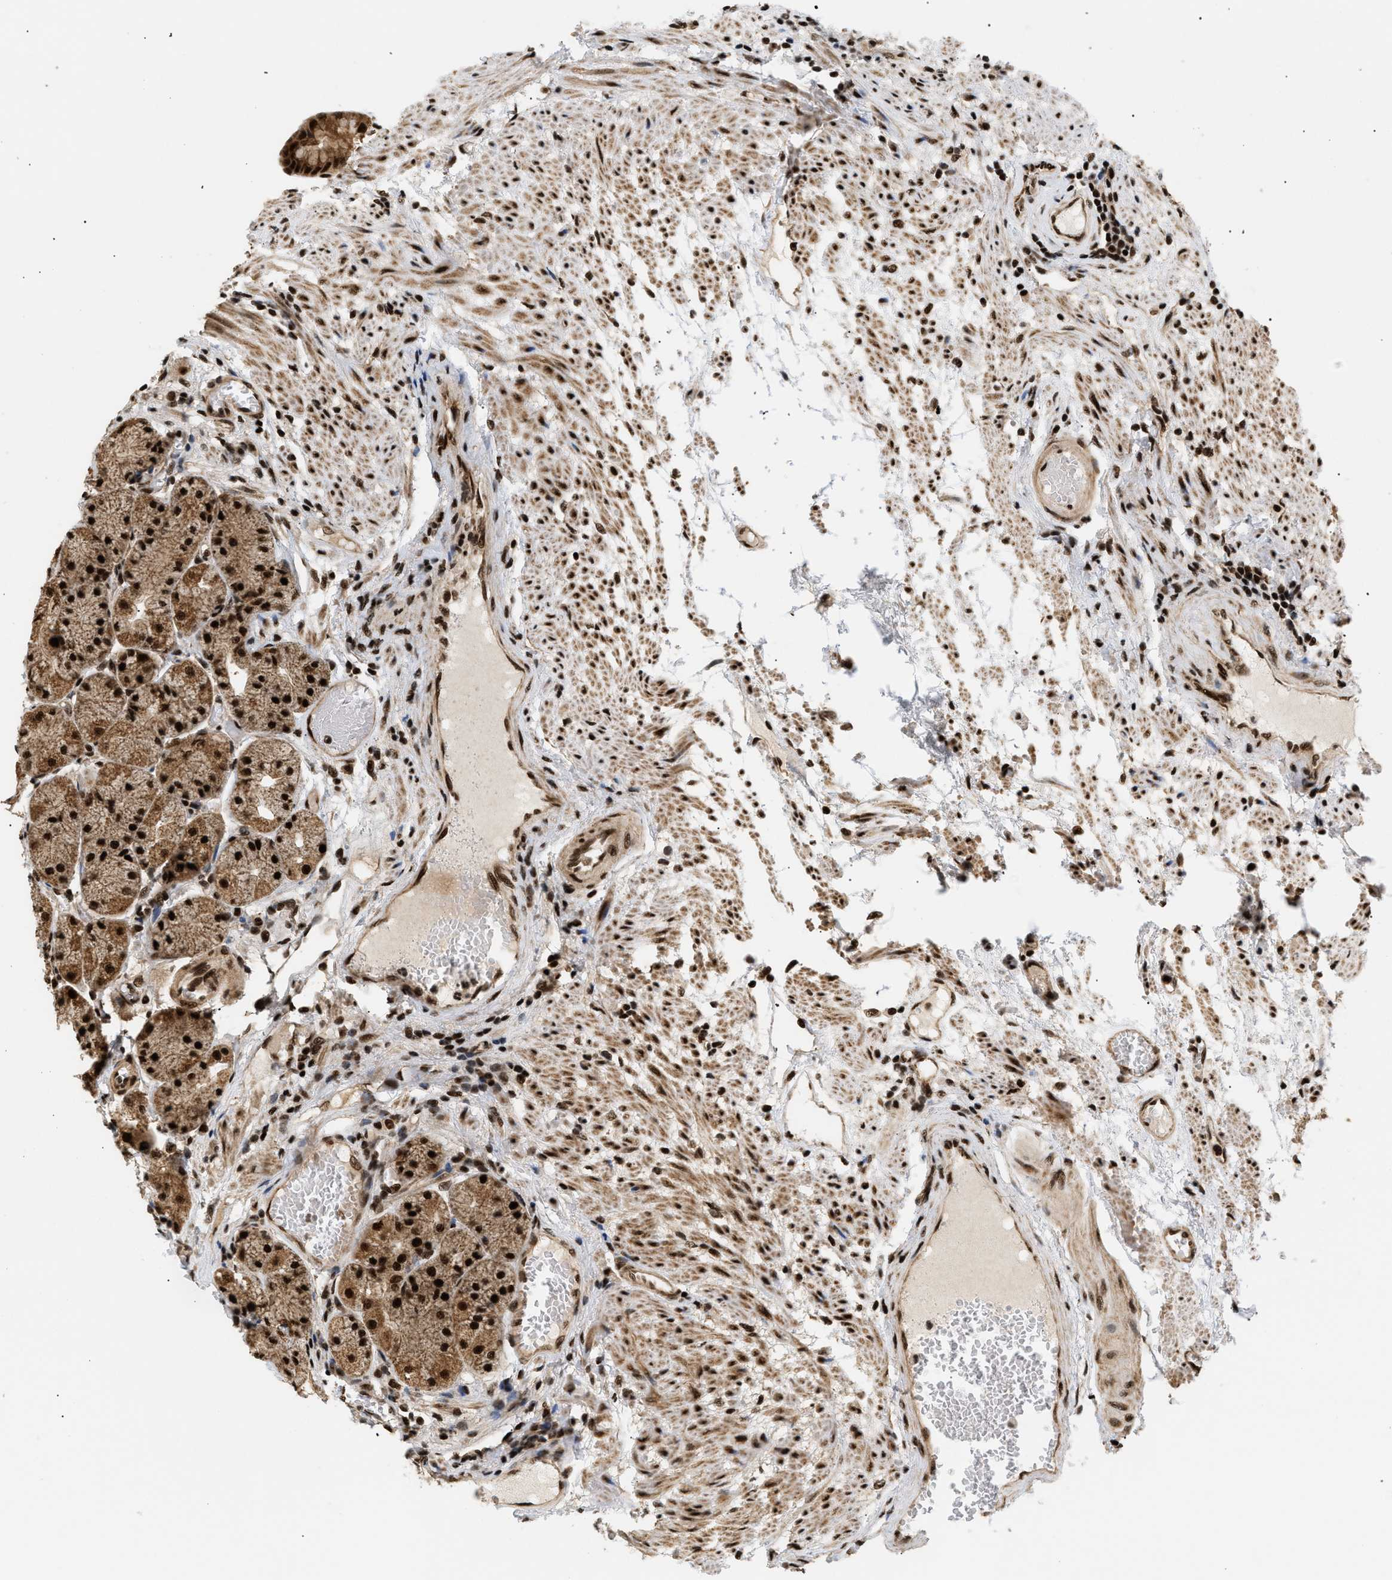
{"staining": {"intensity": "strong", "quantity": ">75%", "location": "cytoplasmic/membranous,nuclear"}, "tissue": "stomach", "cell_type": "Glandular cells", "image_type": "normal", "snomed": [{"axis": "morphology", "description": "Normal tissue, NOS"}, {"axis": "topography", "description": "Stomach, upper"}], "caption": "This histopathology image exhibits IHC staining of normal stomach, with high strong cytoplasmic/membranous,nuclear staining in approximately >75% of glandular cells.", "gene": "RBM5", "patient": {"sex": "male", "age": 72}}